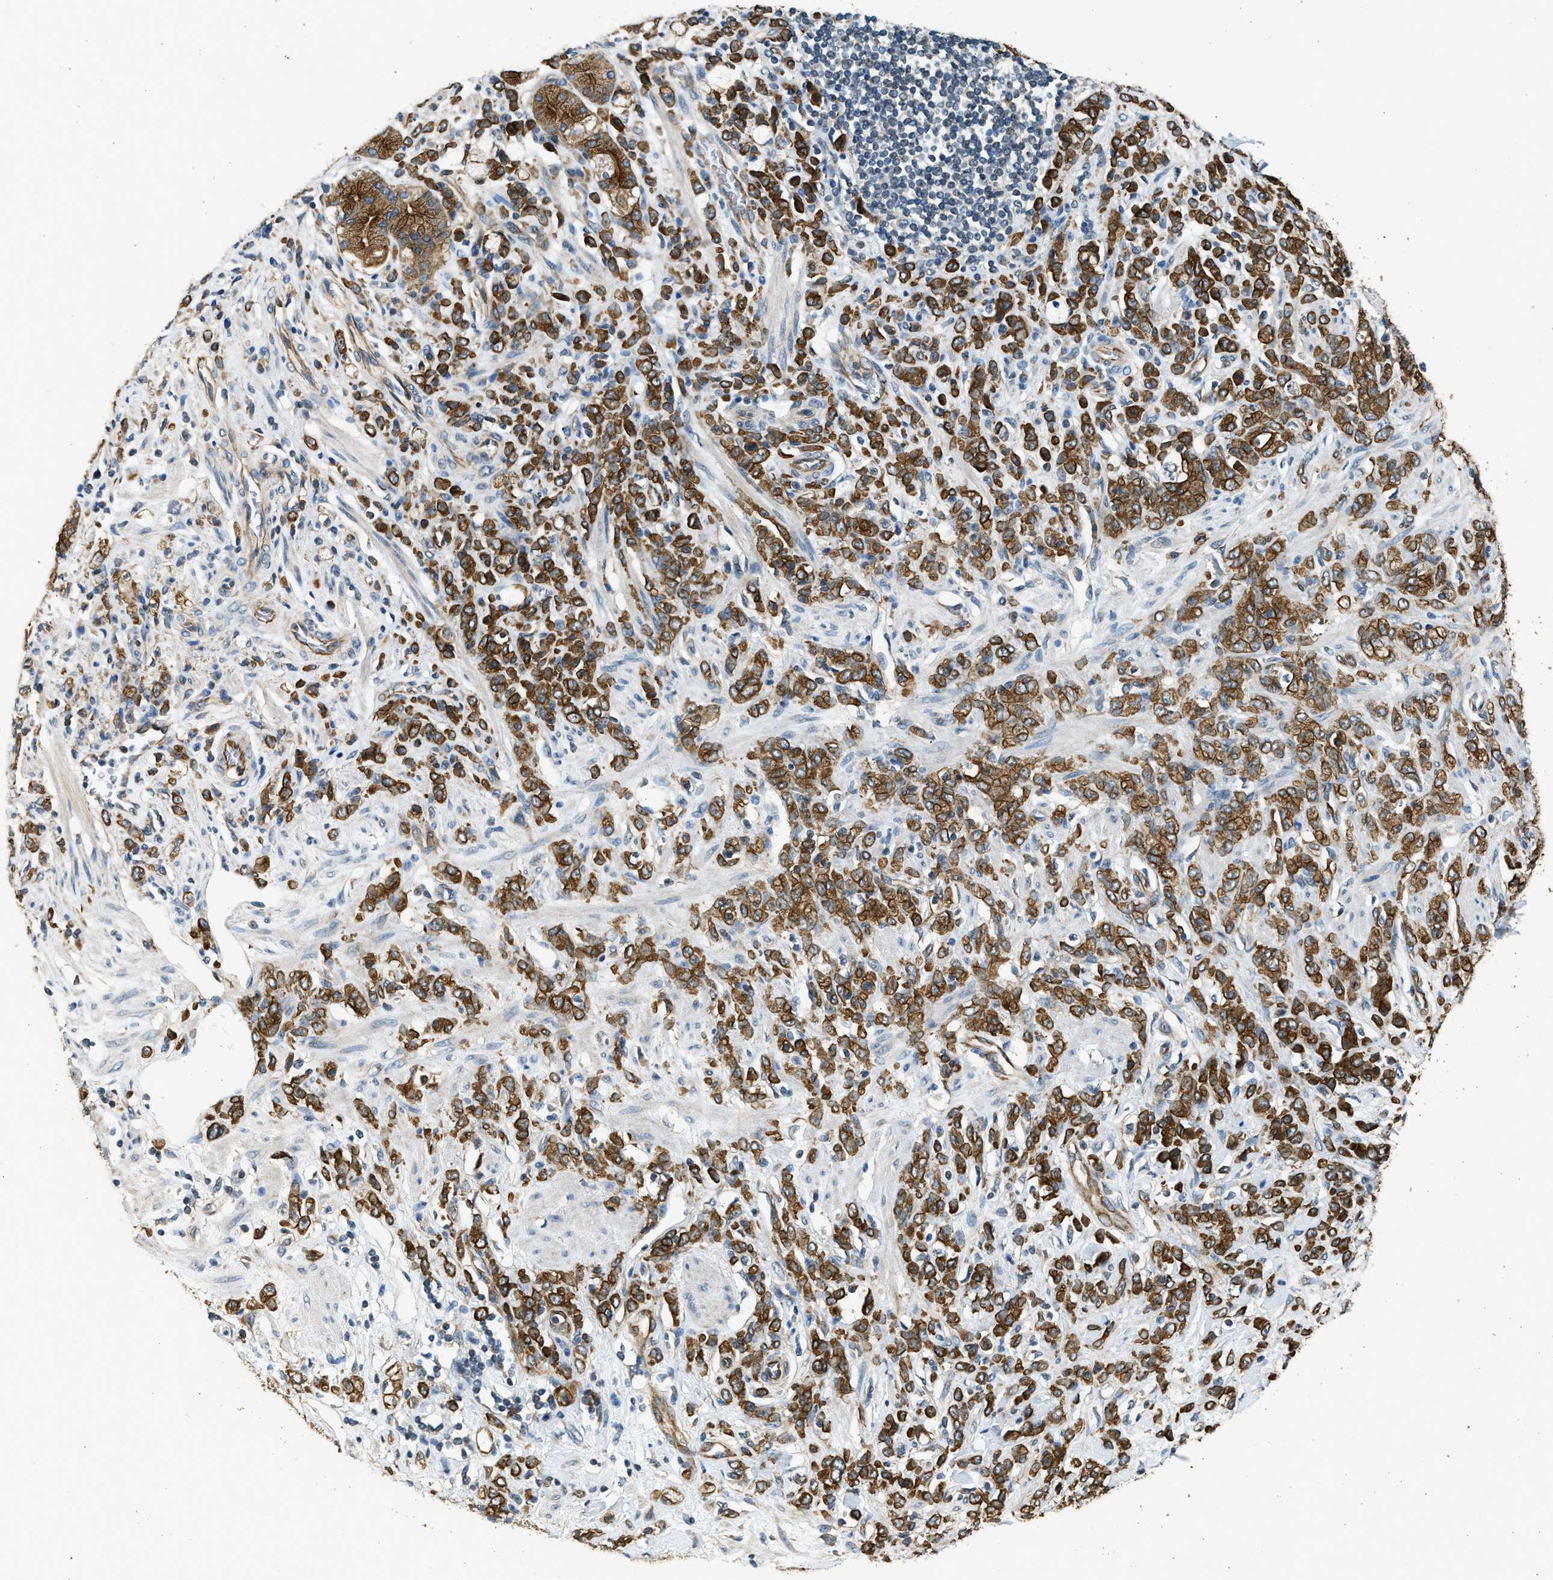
{"staining": {"intensity": "strong", "quantity": ">75%", "location": "cytoplasmic/membranous"}, "tissue": "stomach cancer", "cell_type": "Tumor cells", "image_type": "cancer", "snomed": [{"axis": "morphology", "description": "Normal tissue, NOS"}, {"axis": "morphology", "description": "Adenocarcinoma, NOS"}, {"axis": "topography", "description": "Stomach"}], "caption": "Brown immunohistochemical staining in adenocarcinoma (stomach) demonstrates strong cytoplasmic/membranous positivity in about >75% of tumor cells.", "gene": "PCLO", "patient": {"sex": "male", "age": 82}}